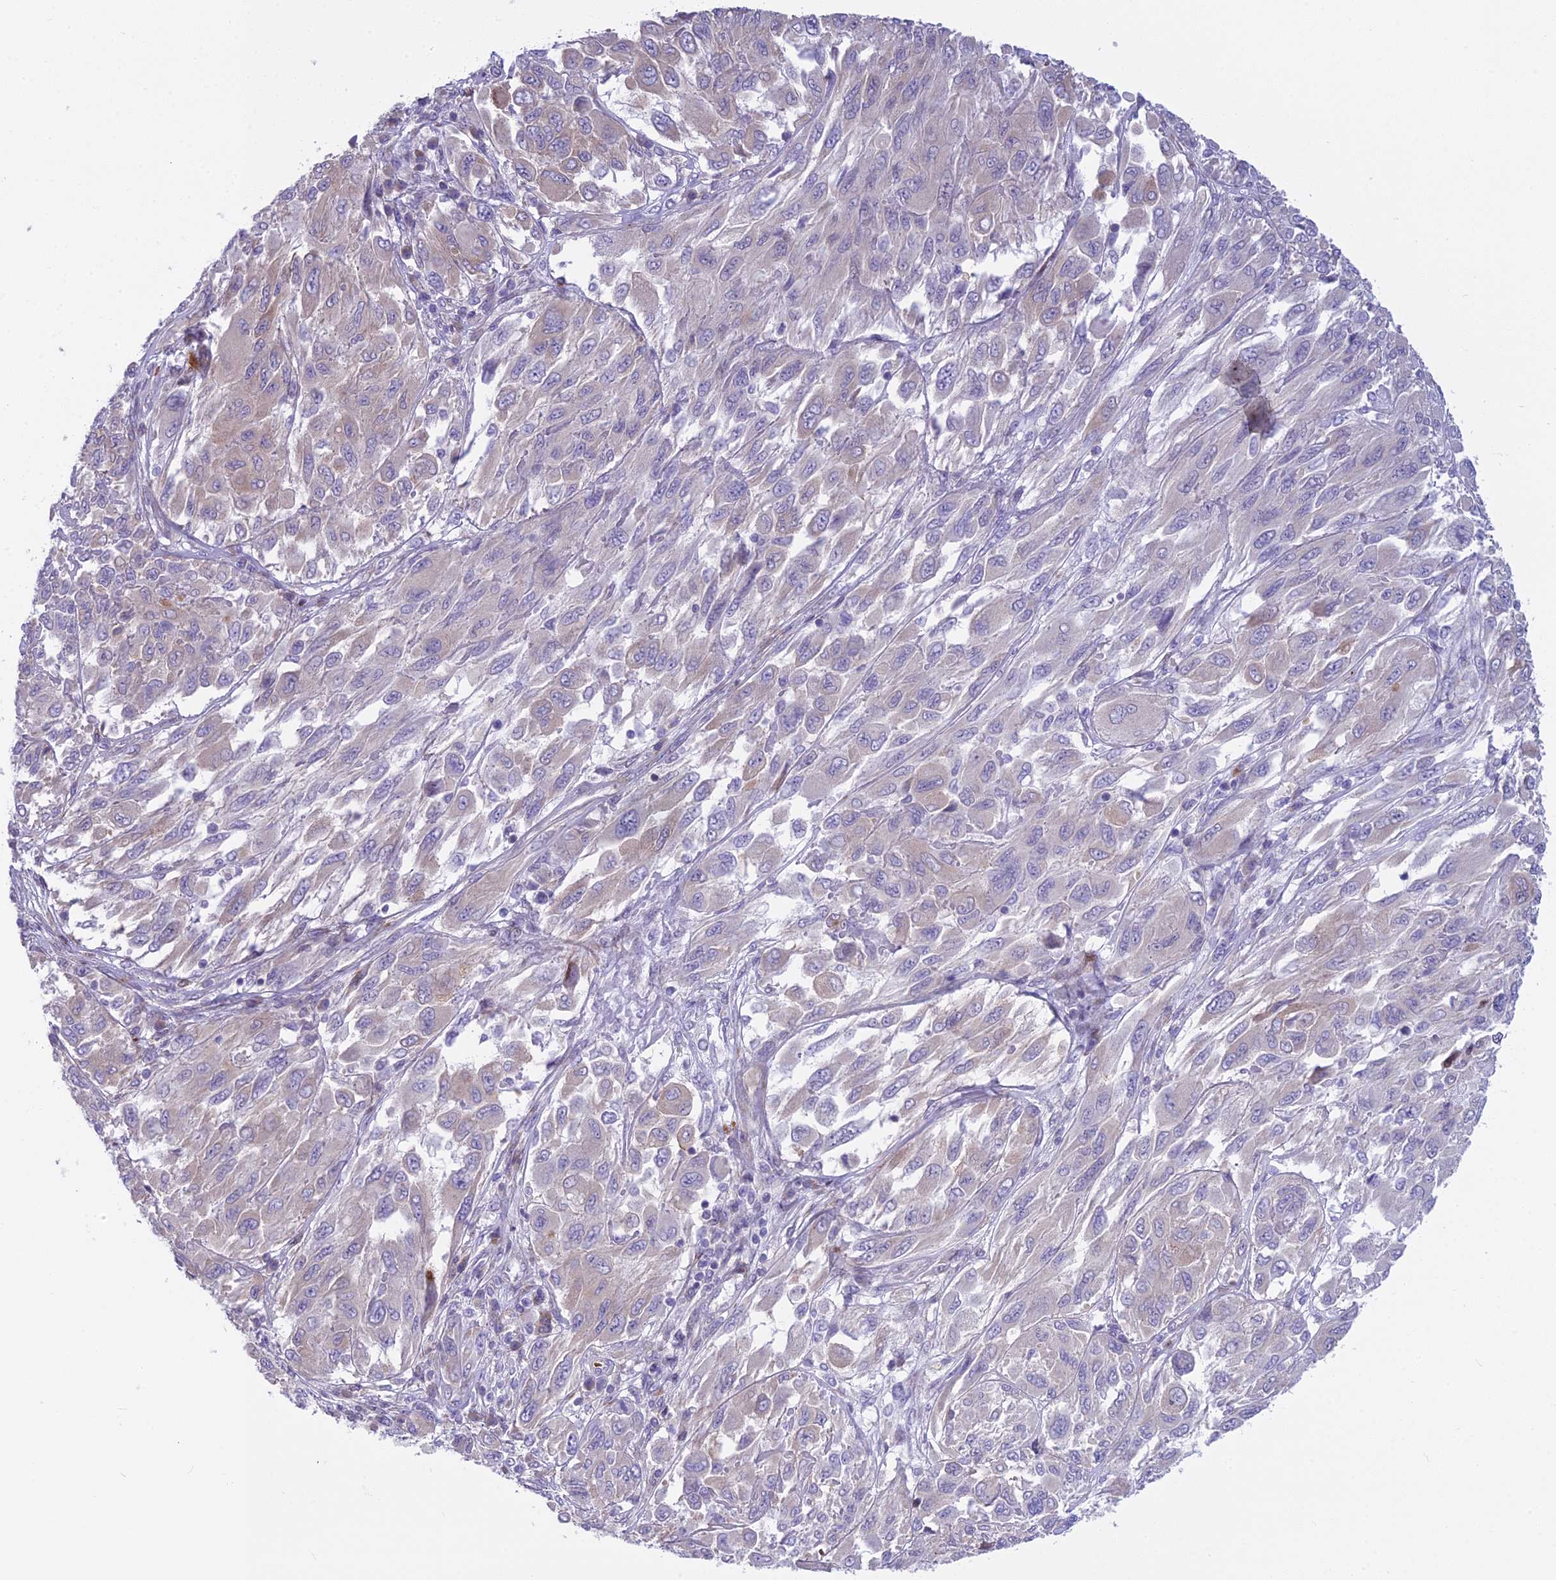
{"staining": {"intensity": "negative", "quantity": "none", "location": "none"}, "tissue": "melanoma", "cell_type": "Tumor cells", "image_type": "cancer", "snomed": [{"axis": "morphology", "description": "Malignant melanoma, NOS"}, {"axis": "topography", "description": "Skin"}], "caption": "A micrograph of malignant melanoma stained for a protein reveals no brown staining in tumor cells. (Stains: DAB (3,3'-diaminobenzidine) IHC with hematoxylin counter stain, Microscopy: brightfield microscopy at high magnification).", "gene": "PCDHB14", "patient": {"sex": "female", "age": 91}}